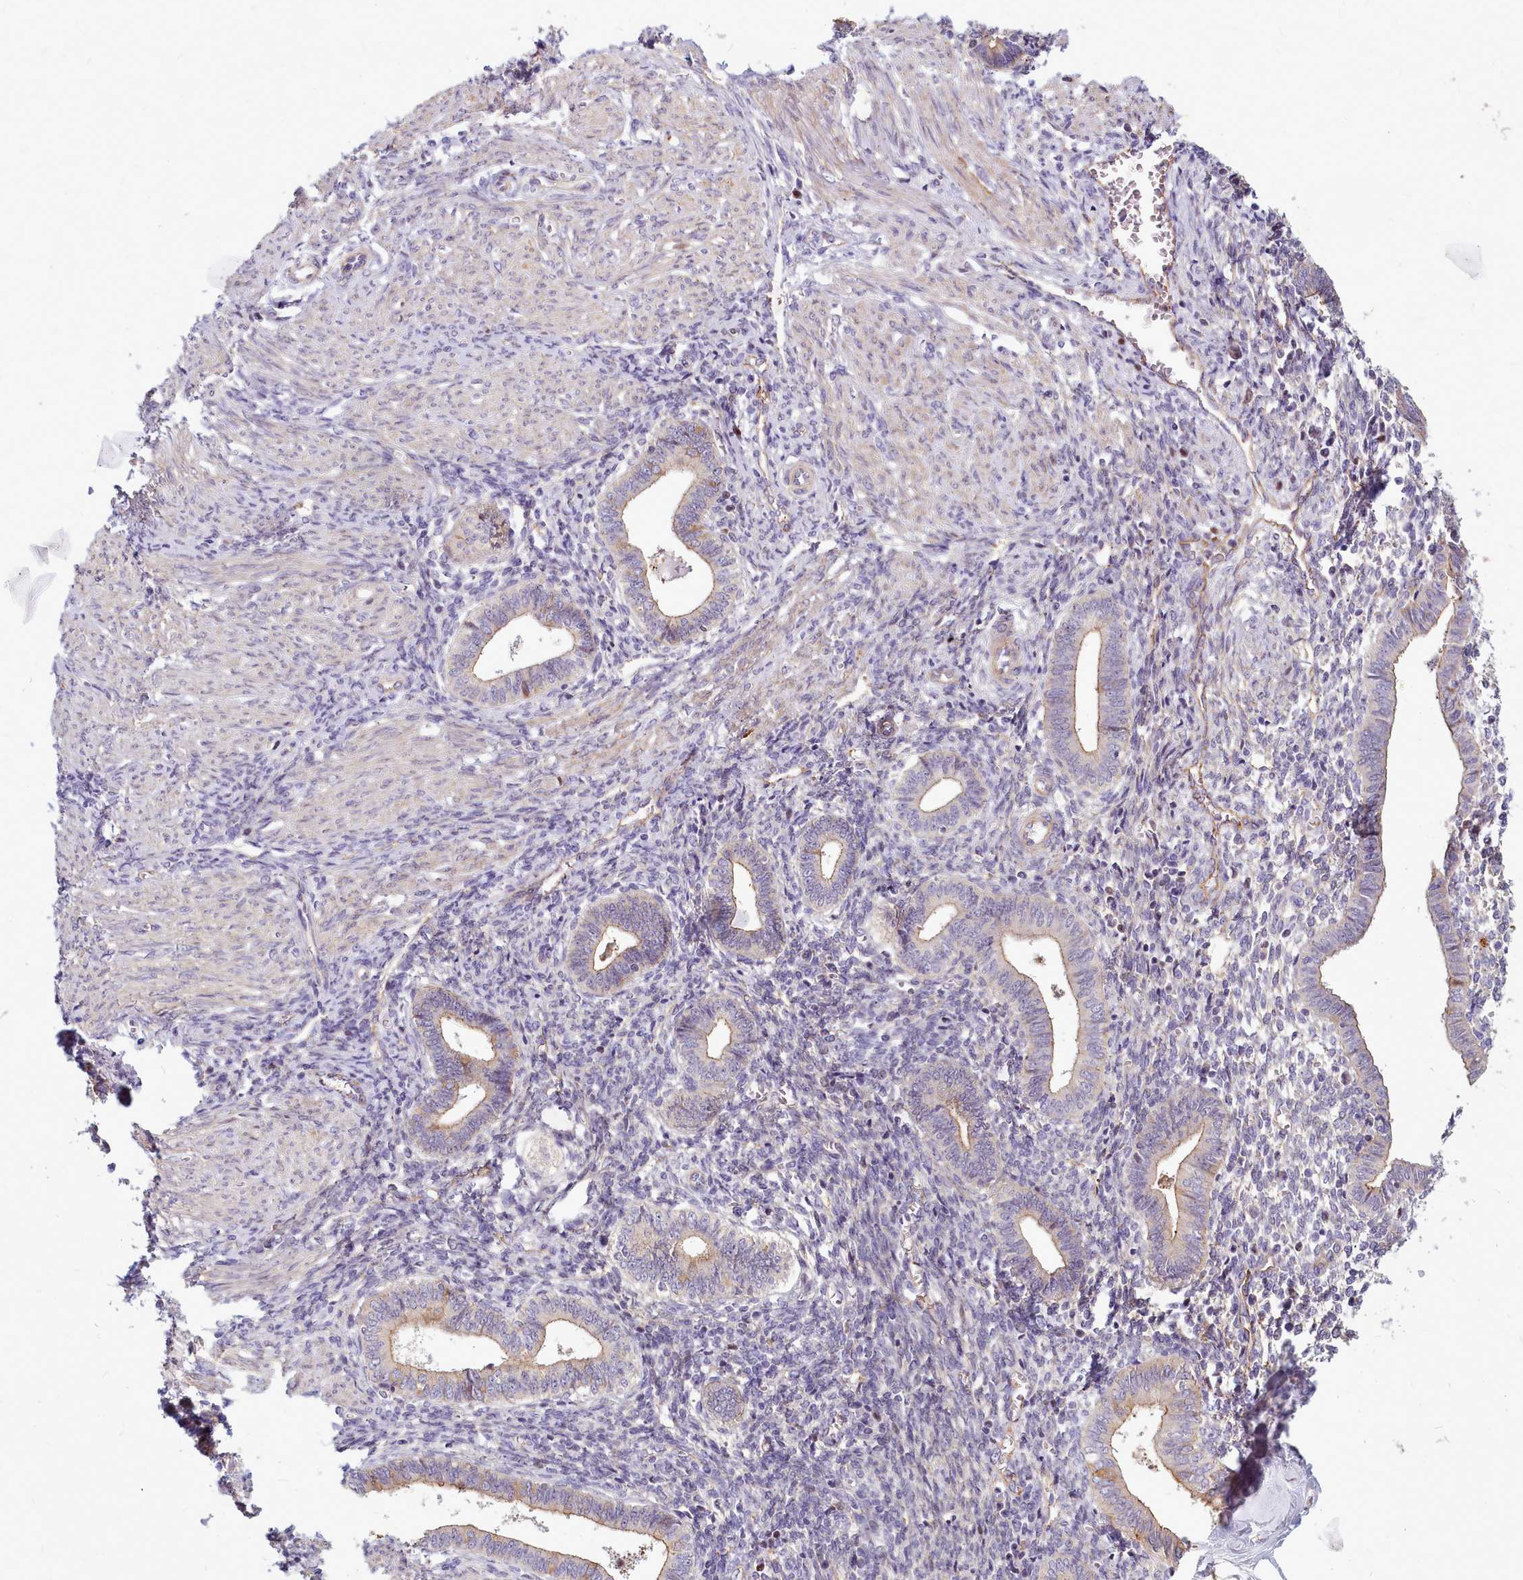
{"staining": {"intensity": "negative", "quantity": "none", "location": "none"}, "tissue": "endometrium", "cell_type": "Cells in endometrial stroma", "image_type": "normal", "snomed": [{"axis": "morphology", "description": "Normal tissue, NOS"}, {"axis": "topography", "description": "Endometrium"}], "caption": "Photomicrograph shows no significant protein expression in cells in endometrial stroma of unremarkable endometrium. (DAB immunohistochemistry (IHC) with hematoxylin counter stain).", "gene": "TTC5", "patient": {"sex": "female", "age": 44}}